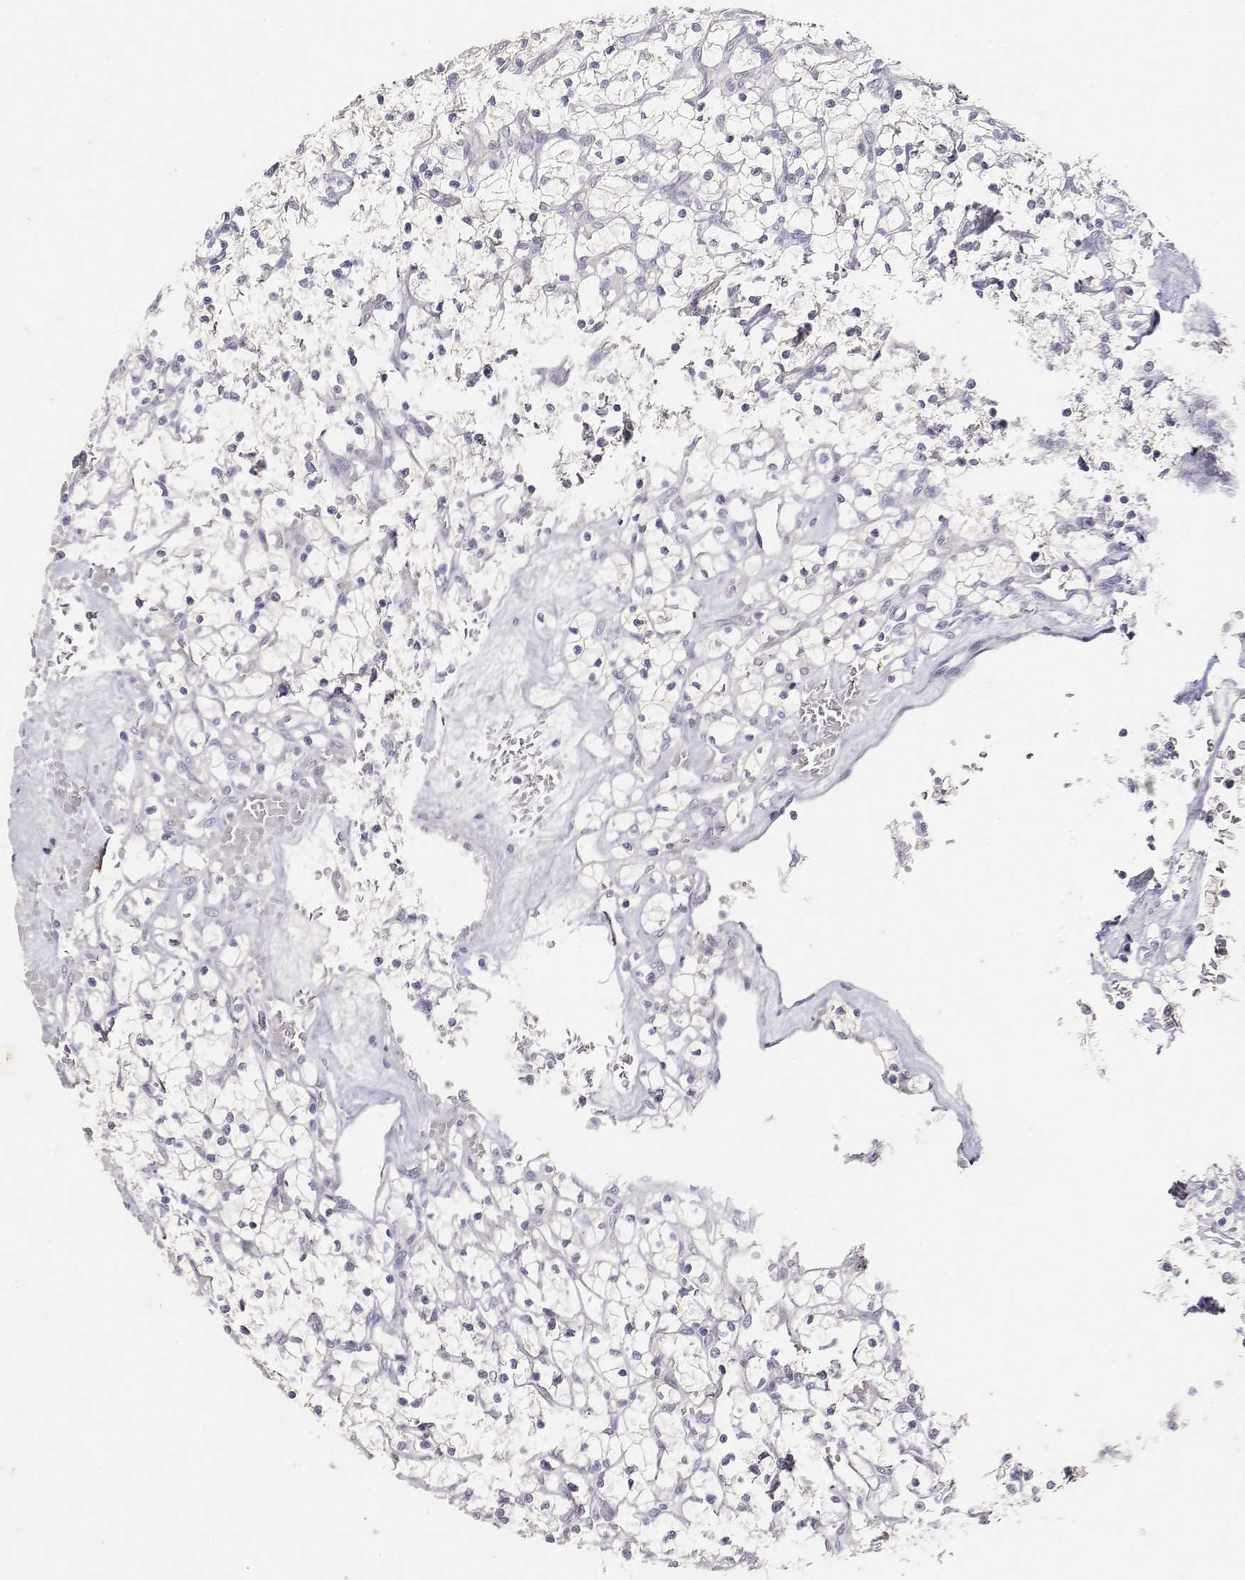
{"staining": {"intensity": "negative", "quantity": "none", "location": "none"}, "tissue": "renal cancer", "cell_type": "Tumor cells", "image_type": "cancer", "snomed": [{"axis": "morphology", "description": "Adenocarcinoma, NOS"}, {"axis": "topography", "description": "Kidney"}], "caption": "Tumor cells are negative for protein expression in human renal adenocarcinoma.", "gene": "PAEP", "patient": {"sex": "female", "age": 64}}